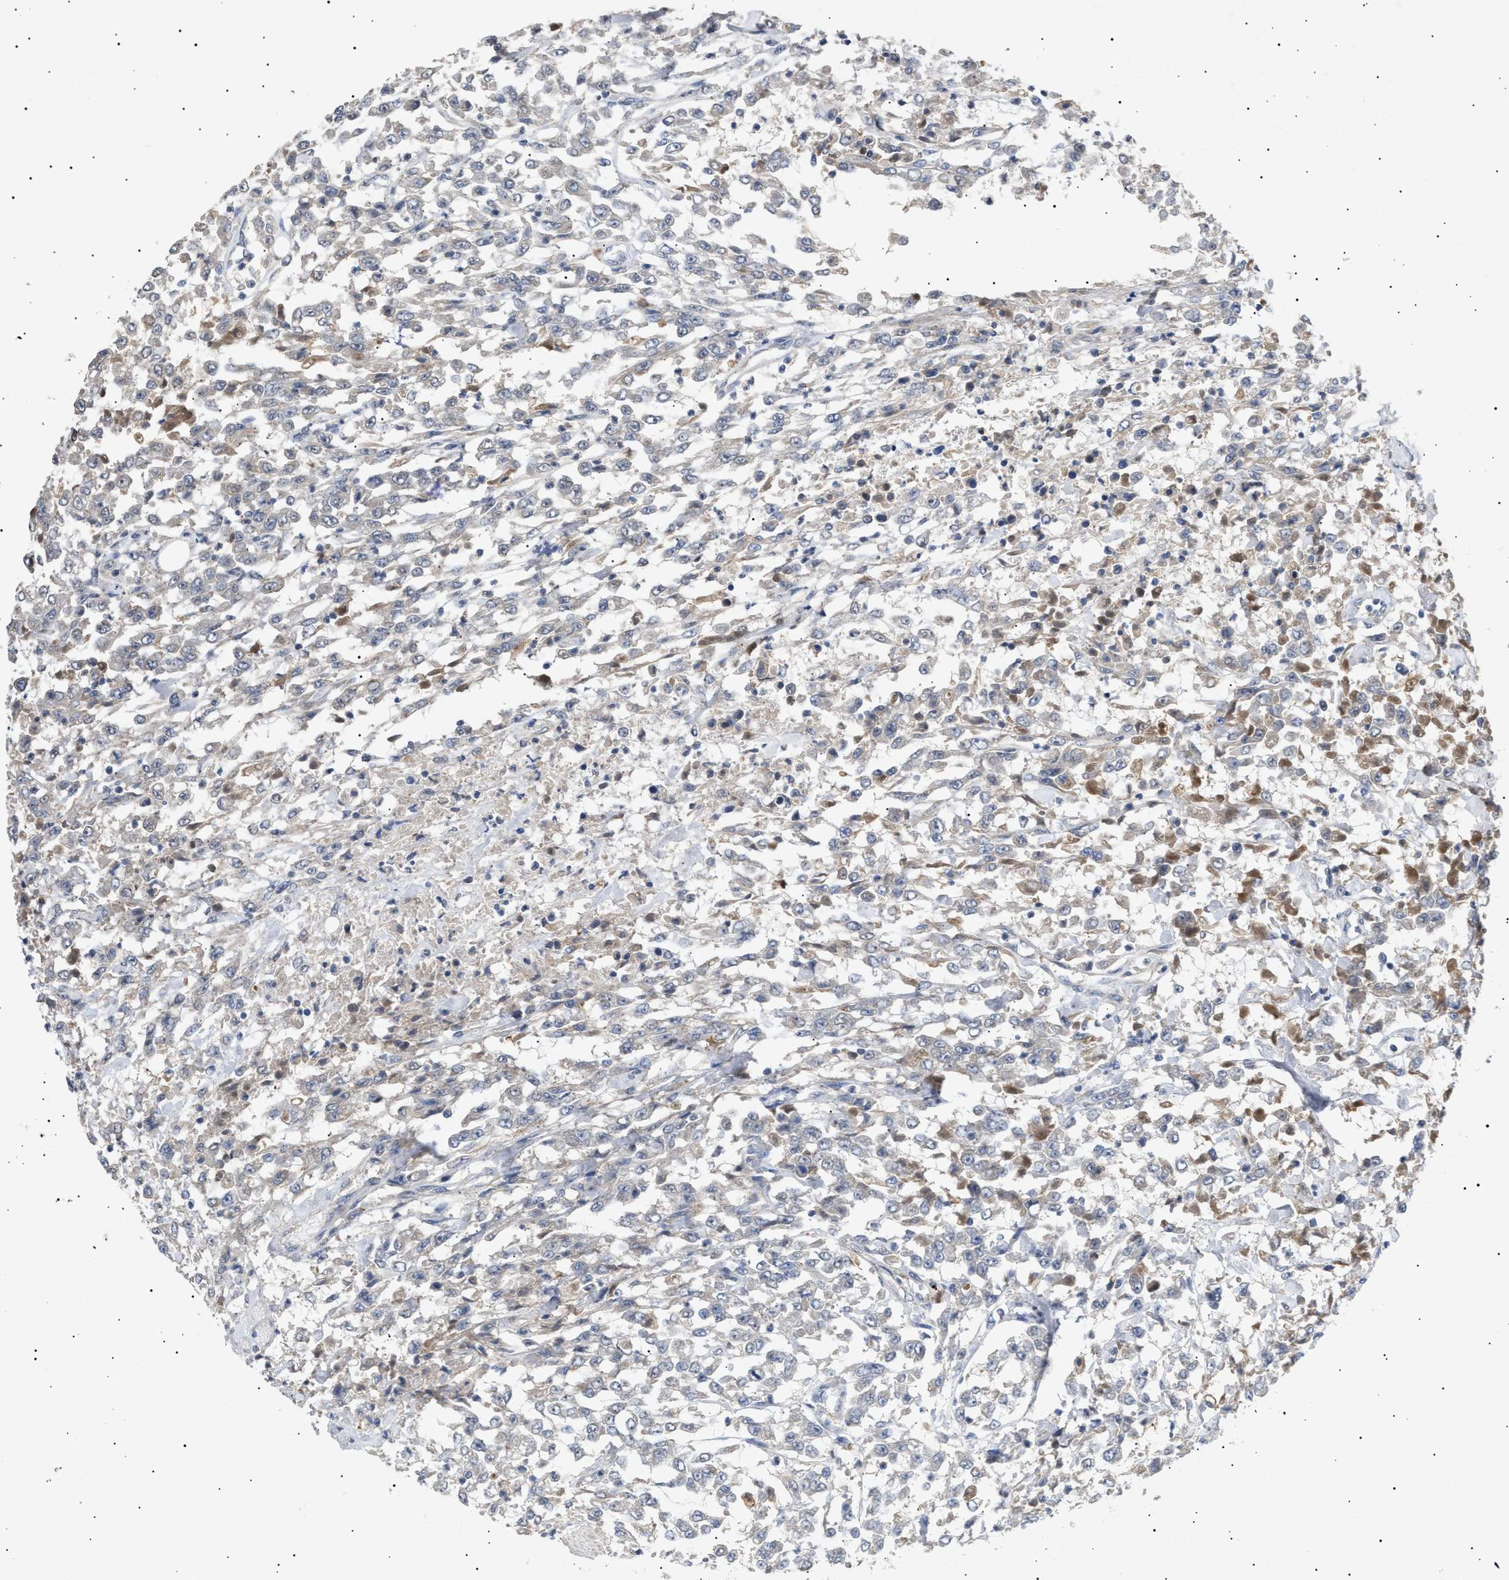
{"staining": {"intensity": "weak", "quantity": "<25%", "location": "cytoplasmic/membranous"}, "tissue": "urothelial cancer", "cell_type": "Tumor cells", "image_type": "cancer", "snomed": [{"axis": "morphology", "description": "Urothelial carcinoma, High grade"}, {"axis": "topography", "description": "Urinary bladder"}], "caption": "Urothelial cancer was stained to show a protein in brown. There is no significant positivity in tumor cells.", "gene": "SIRT5", "patient": {"sex": "male", "age": 46}}